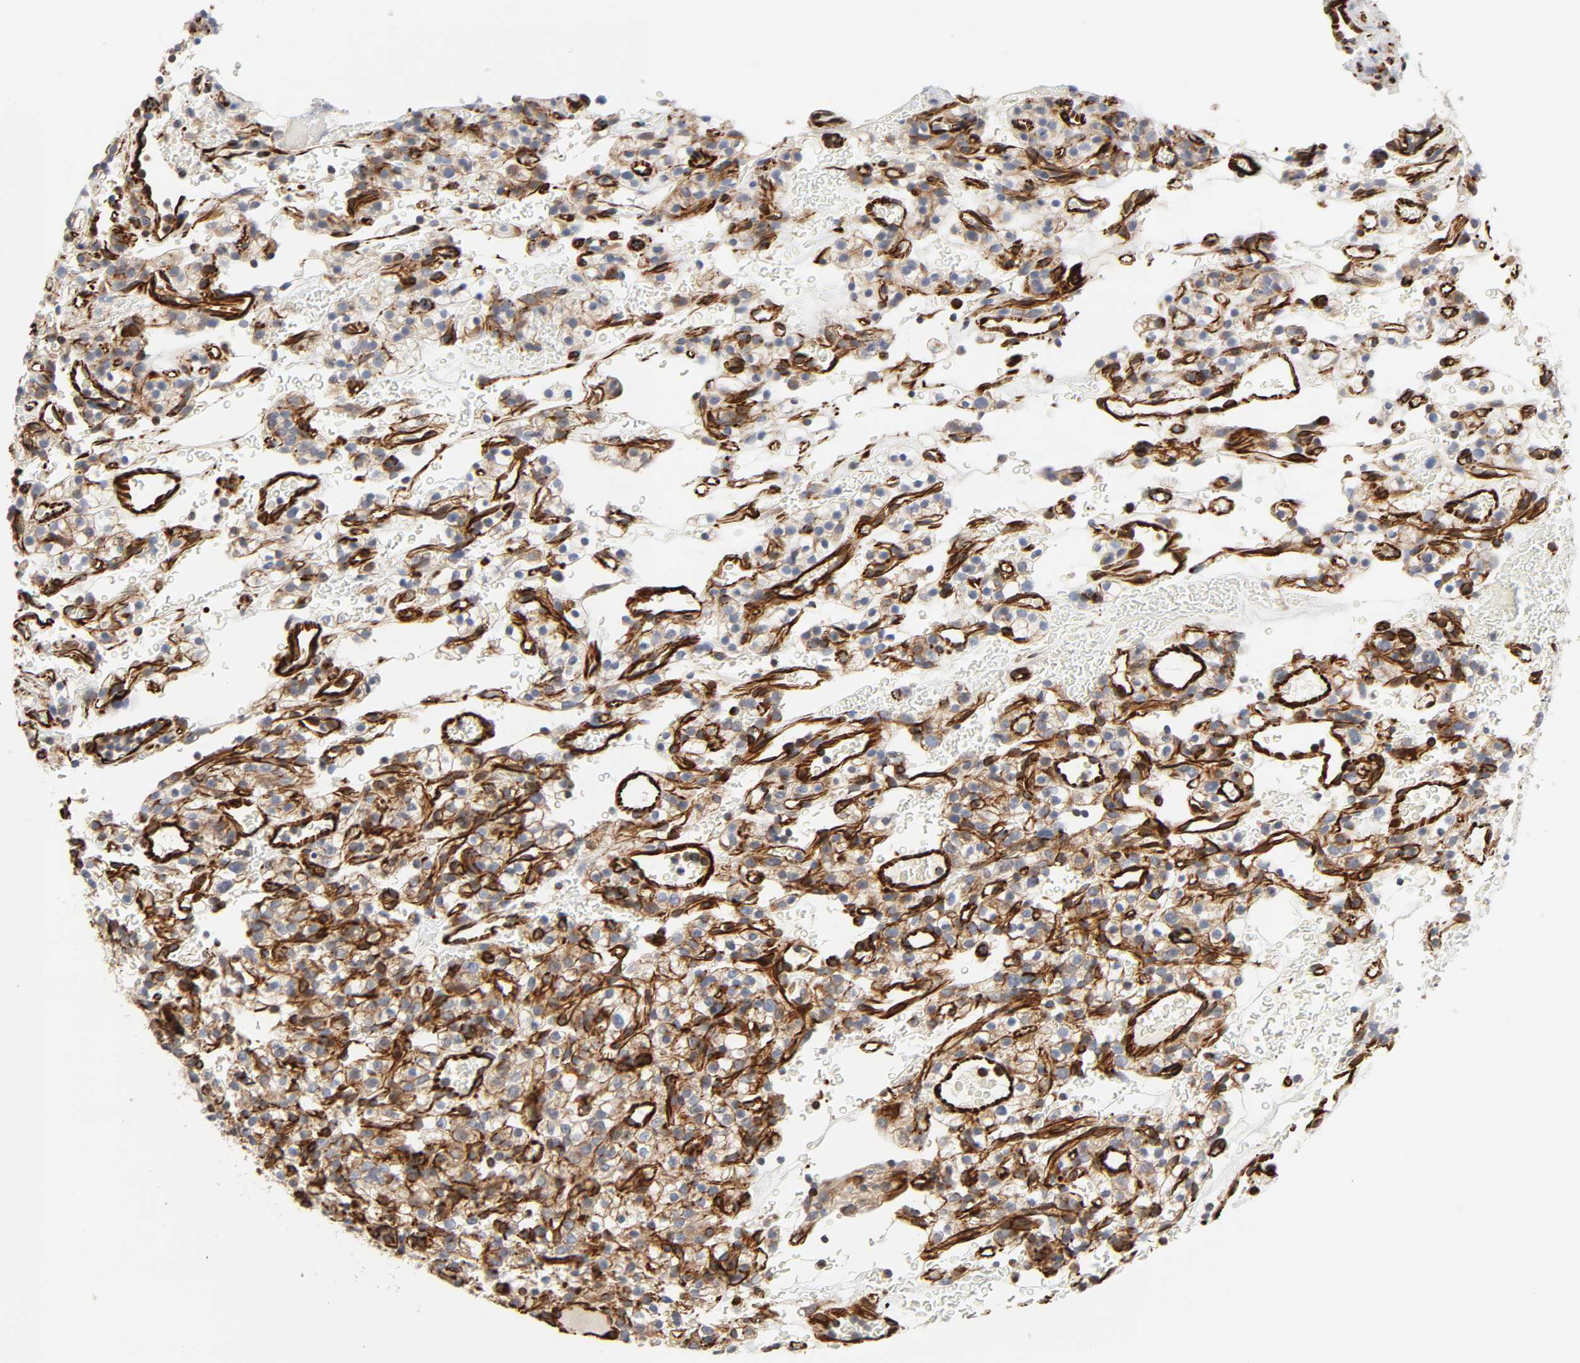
{"staining": {"intensity": "moderate", "quantity": "25%-75%", "location": "cytoplasmic/membranous"}, "tissue": "renal cancer", "cell_type": "Tumor cells", "image_type": "cancer", "snomed": [{"axis": "morphology", "description": "Normal tissue, NOS"}, {"axis": "morphology", "description": "Adenocarcinoma, NOS"}, {"axis": "topography", "description": "Kidney"}], "caption": "Brown immunohistochemical staining in renal adenocarcinoma shows moderate cytoplasmic/membranous positivity in about 25%-75% of tumor cells.", "gene": "FAM118A", "patient": {"sex": "female", "age": 72}}